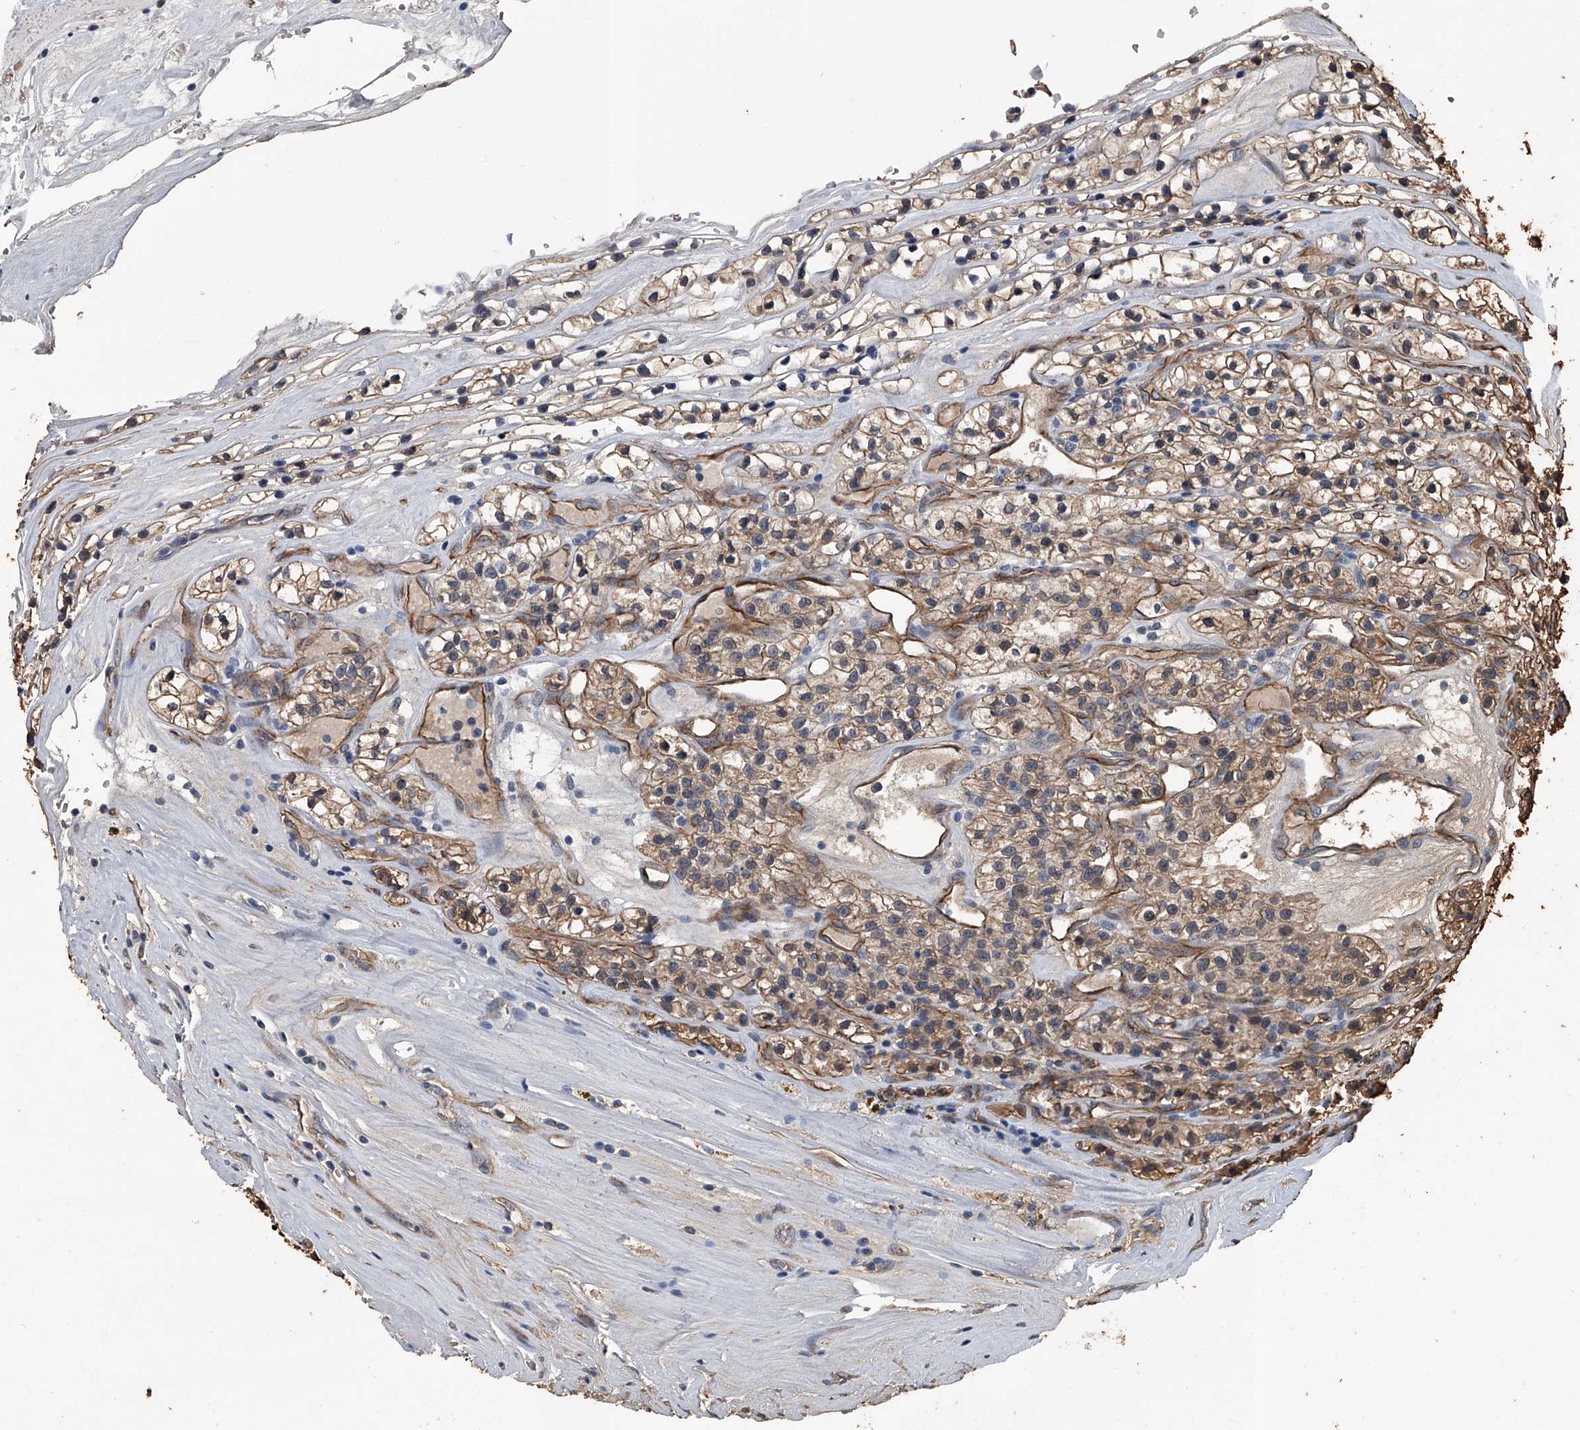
{"staining": {"intensity": "moderate", "quantity": ">75%", "location": "cytoplasmic/membranous"}, "tissue": "renal cancer", "cell_type": "Tumor cells", "image_type": "cancer", "snomed": [{"axis": "morphology", "description": "Adenocarcinoma, NOS"}, {"axis": "topography", "description": "Kidney"}], "caption": "Adenocarcinoma (renal) tissue shows moderate cytoplasmic/membranous expression in approximately >75% of tumor cells (Brightfield microscopy of DAB IHC at high magnification).", "gene": "LDLRAD2", "patient": {"sex": "female", "age": 57}}